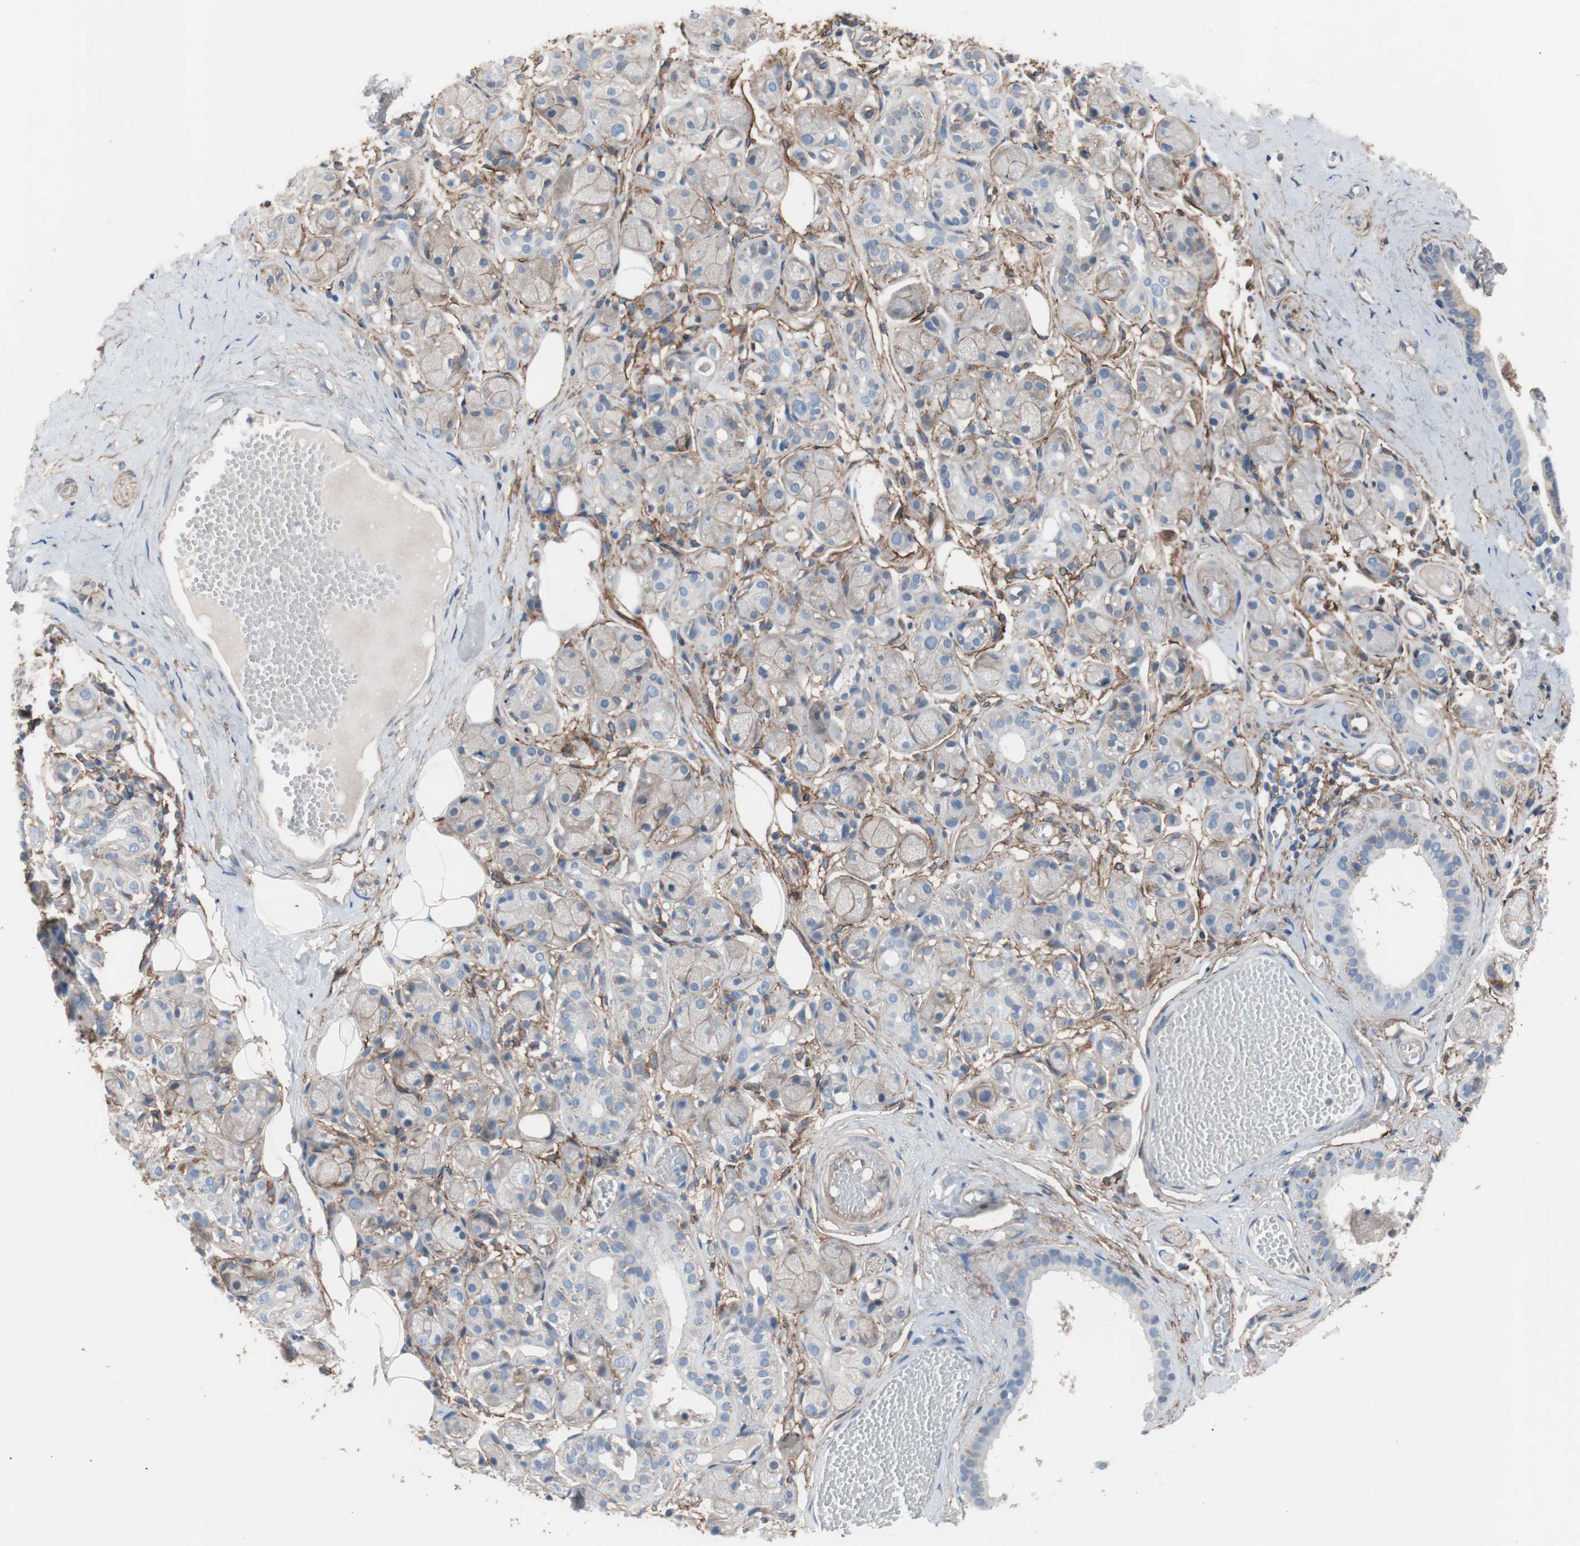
{"staining": {"intensity": "moderate", "quantity": ">75%", "location": "cytoplasmic/membranous"}, "tissue": "adipose tissue", "cell_type": "Adipocytes", "image_type": "normal", "snomed": [{"axis": "morphology", "description": "Normal tissue, NOS"}, {"axis": "morphology", "description": "Inflammation, NOS"}, {"axis": "topography", "description": "Vascular tissue"}, {"axis": "topography", "description": "Salivary gland"}], "caption": "Immunohistochemical staining of benign adipose tissue displays medium levels of moderate cytoplasmic/membranous expression in about >75% of adipocytes. (Brightfield microscopy of DAB IHC at high magnification).", "gene": "CD81", "patient": {"sex": "female", "age": 75}}